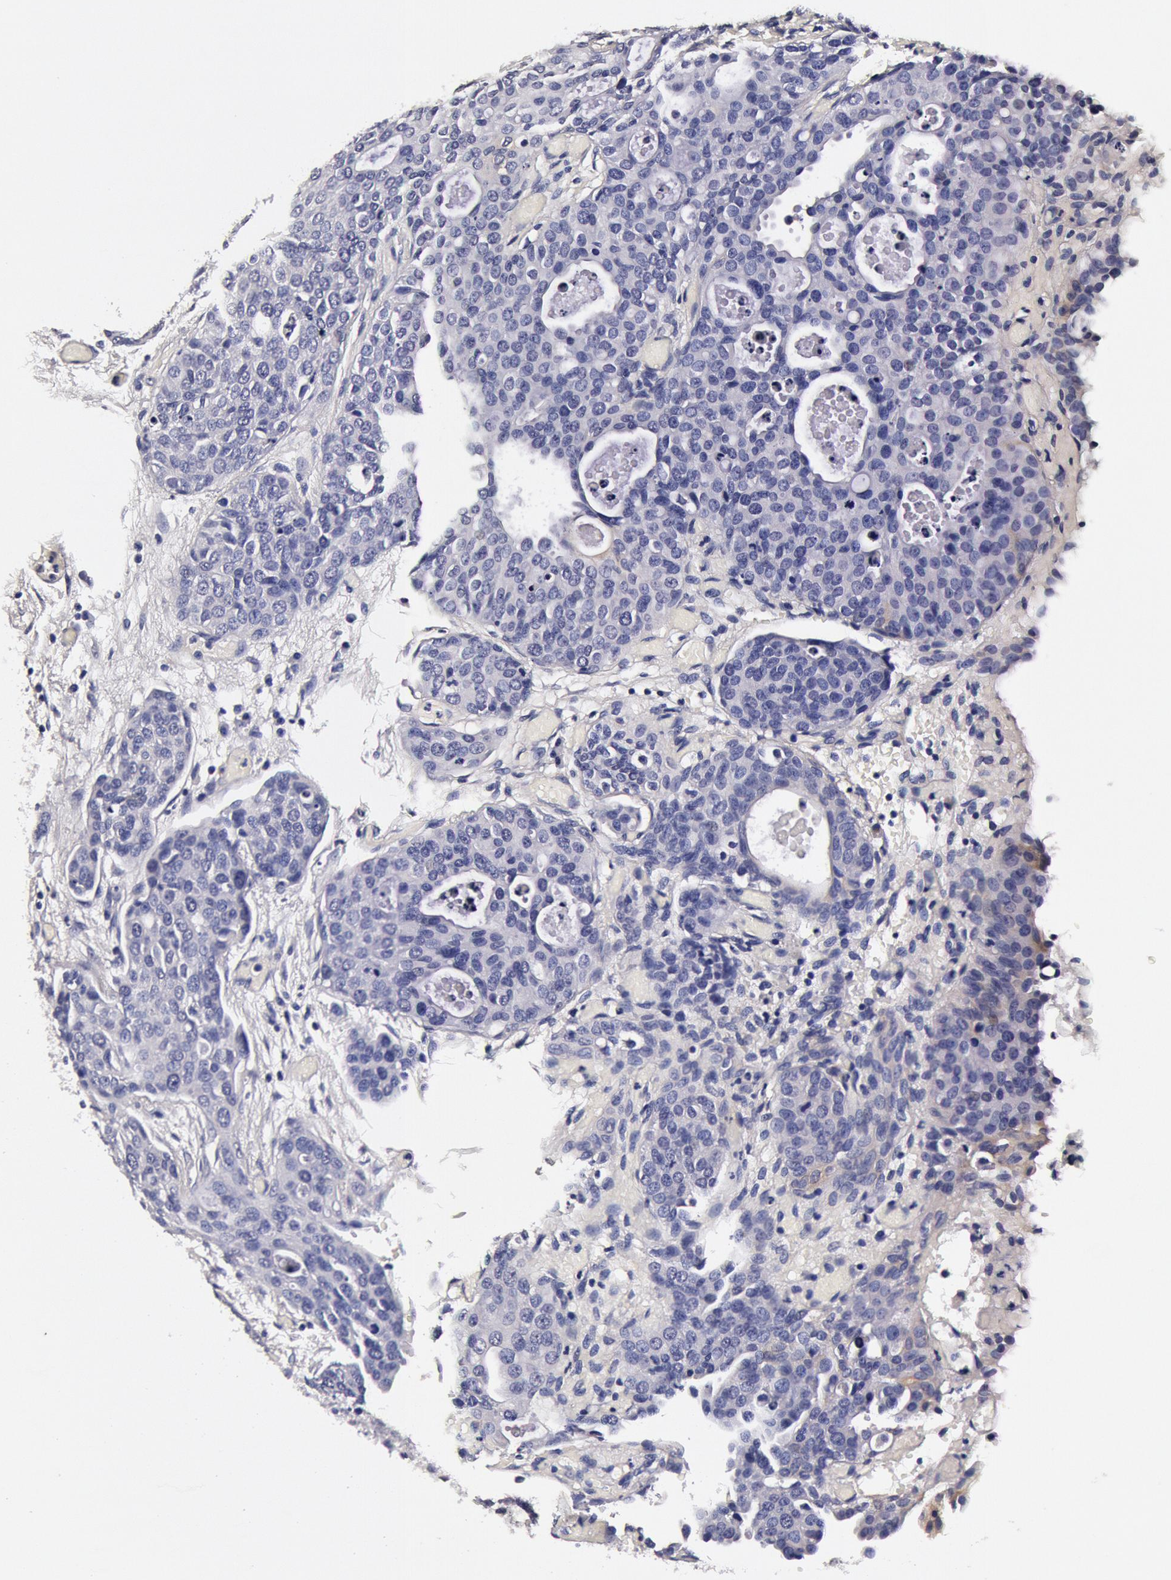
{"staining": {"intensity": "weak", "quantity": "<25%", "location": "cytoplasmic/membranous"}, "tissue": "urothelial cancer", "cell_type": "Tumor cells", "image_type": "cancer", "snomed": [{"axis": "morphology", "description": "Urothelial carcinoma, High grade"}, {"axis": "topography", "description": "Urinary bladder"}], "caption": "Immunohistochemical staining of urothelial cancer displays no significant staining in tumor cells.", "gene": "CCDC22", "patient": {"sex": "male", "age": 78}}